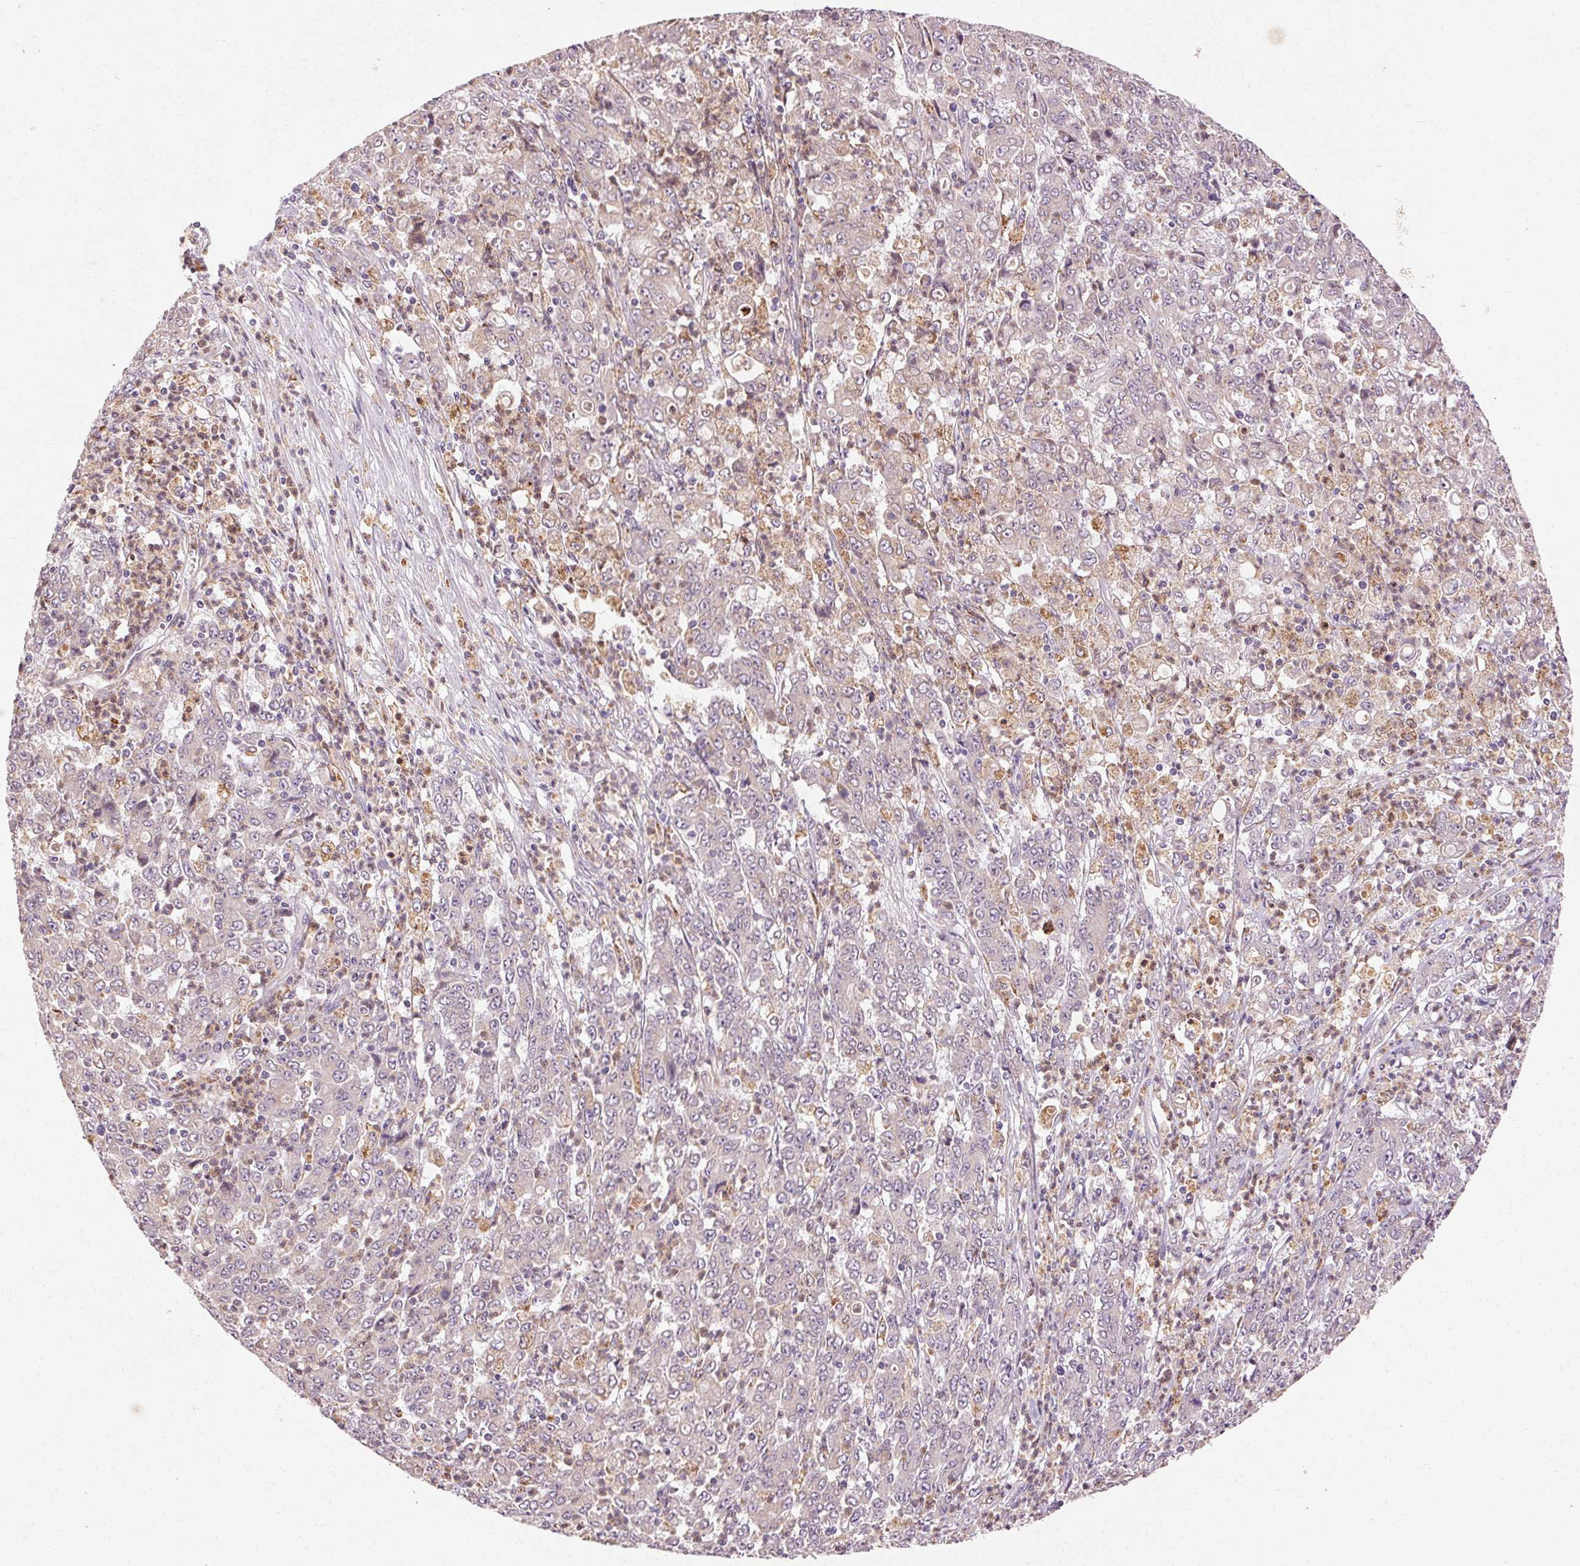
{"staining": {"intensity": "negative", "quantity": "none", "location": "none"}, "tissue": "stomach cancer", "cell_type": "Tumor cells", "image_type": "cancer", "snomed": [{"axis": "morphology", "description": "Adenocarcinoma, NOS"}, {"axis": "topography", "description": "Stomach, lower"}], "caption": "DAB immunohistochemical staining of human adenocarcinoma (stomach) exhibits no significant positivity in tumor cells.", "gene": "REP15", "patient": {"sex": "female", "age": 71}}